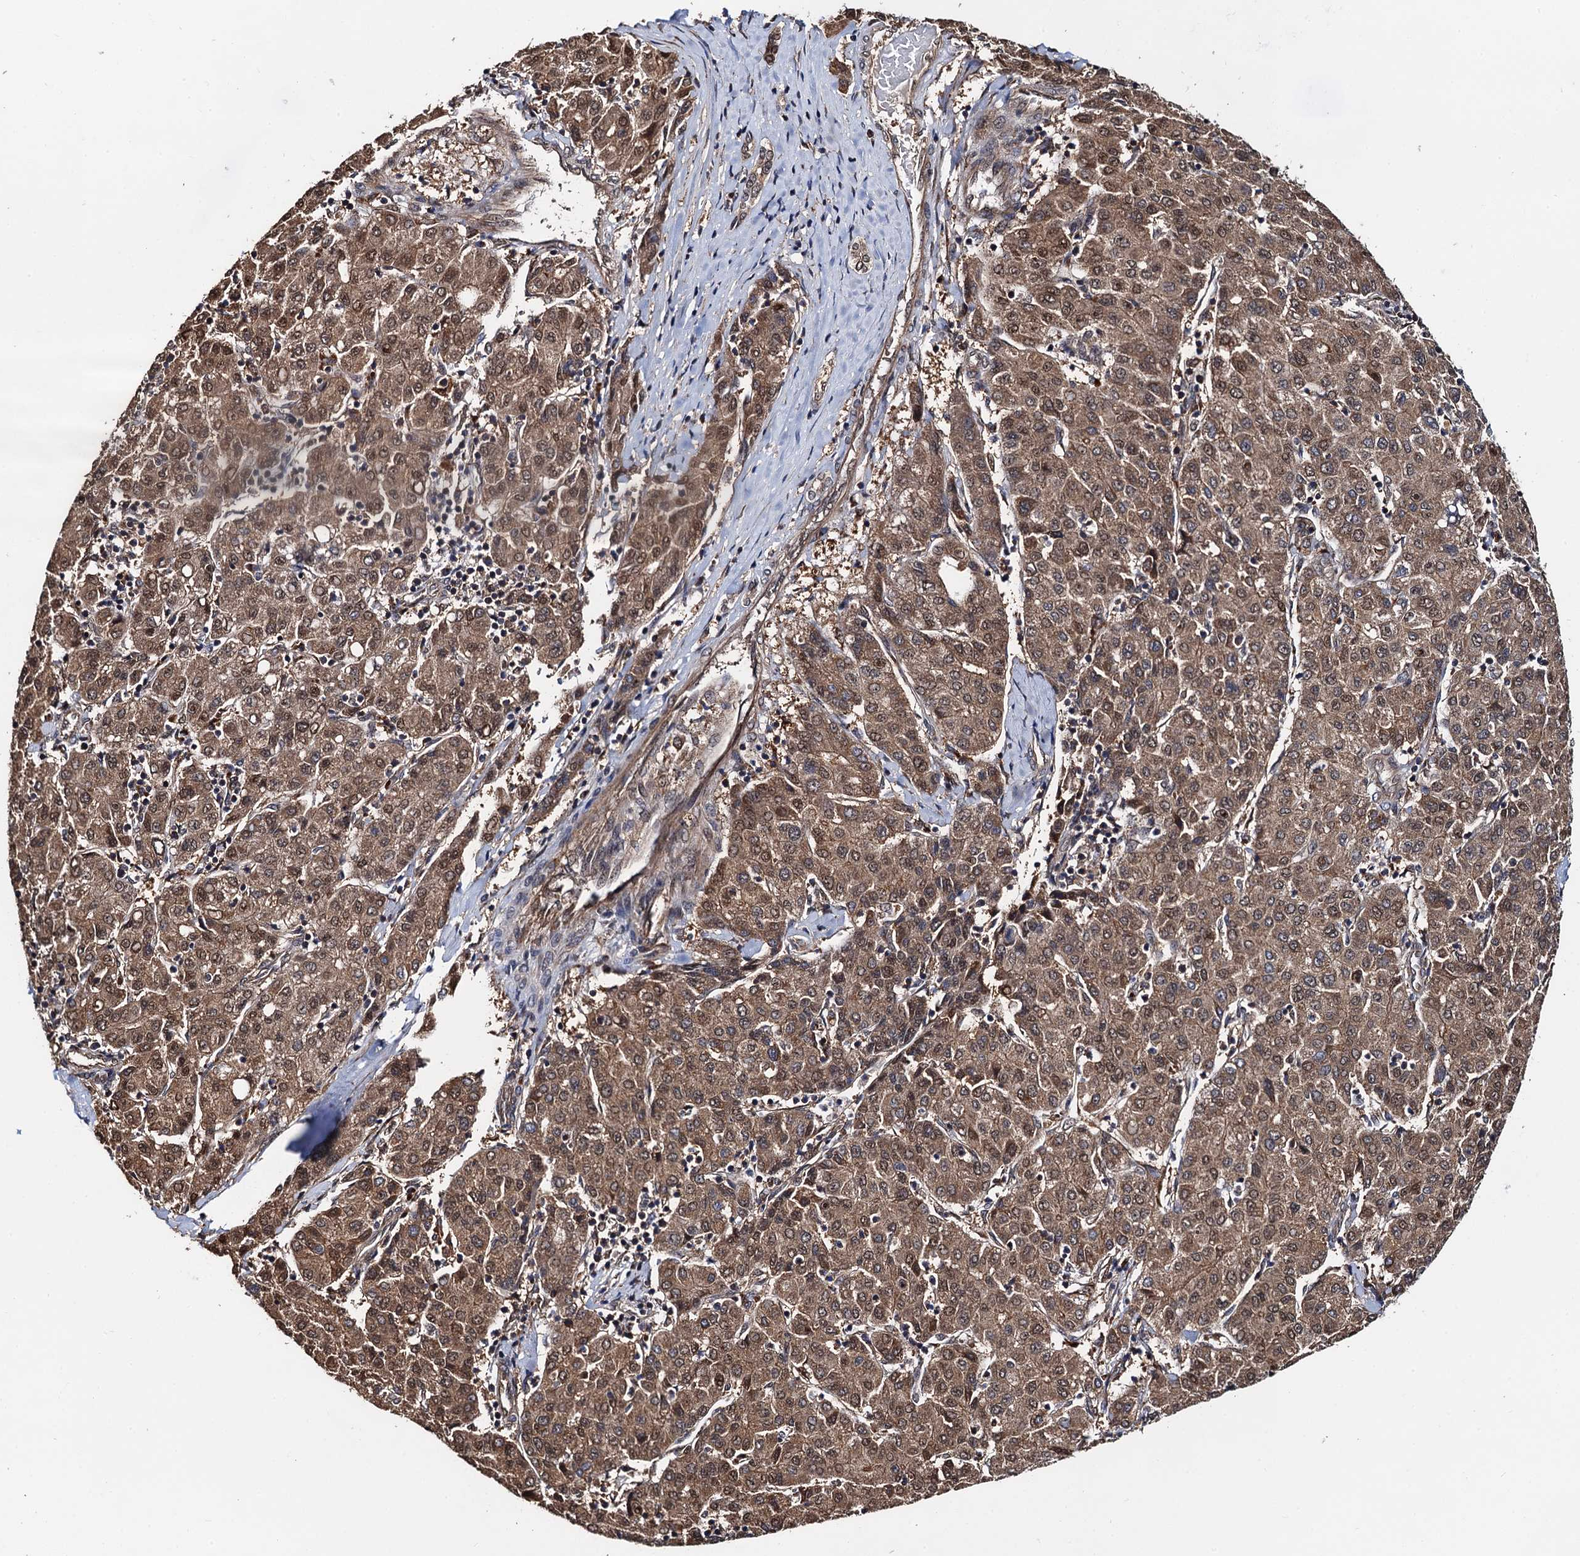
{"staining": {"intensity": "moderate", "quantity": ">75%", "location": "cytoplasmic/membranous,nuclear"}, "tissue": "liver cancer", "cell_type": "Tumor cells", "image_type": "cancer", "snomed": [{"axis": "morphology", "description": "Carcinoma, Hepatocellular, NOS"}, {"axis": "topography", "description": "Liver"}], "caption": "A high-resolution histopathology image shows IHC staining of liver cancer, which reveals moderate cytoplasmic/membranous and nuclear positivity in approximately >75% of tumor cells.", "gene": "MIER2", "patient": {"sex": "male", "age": 65}}